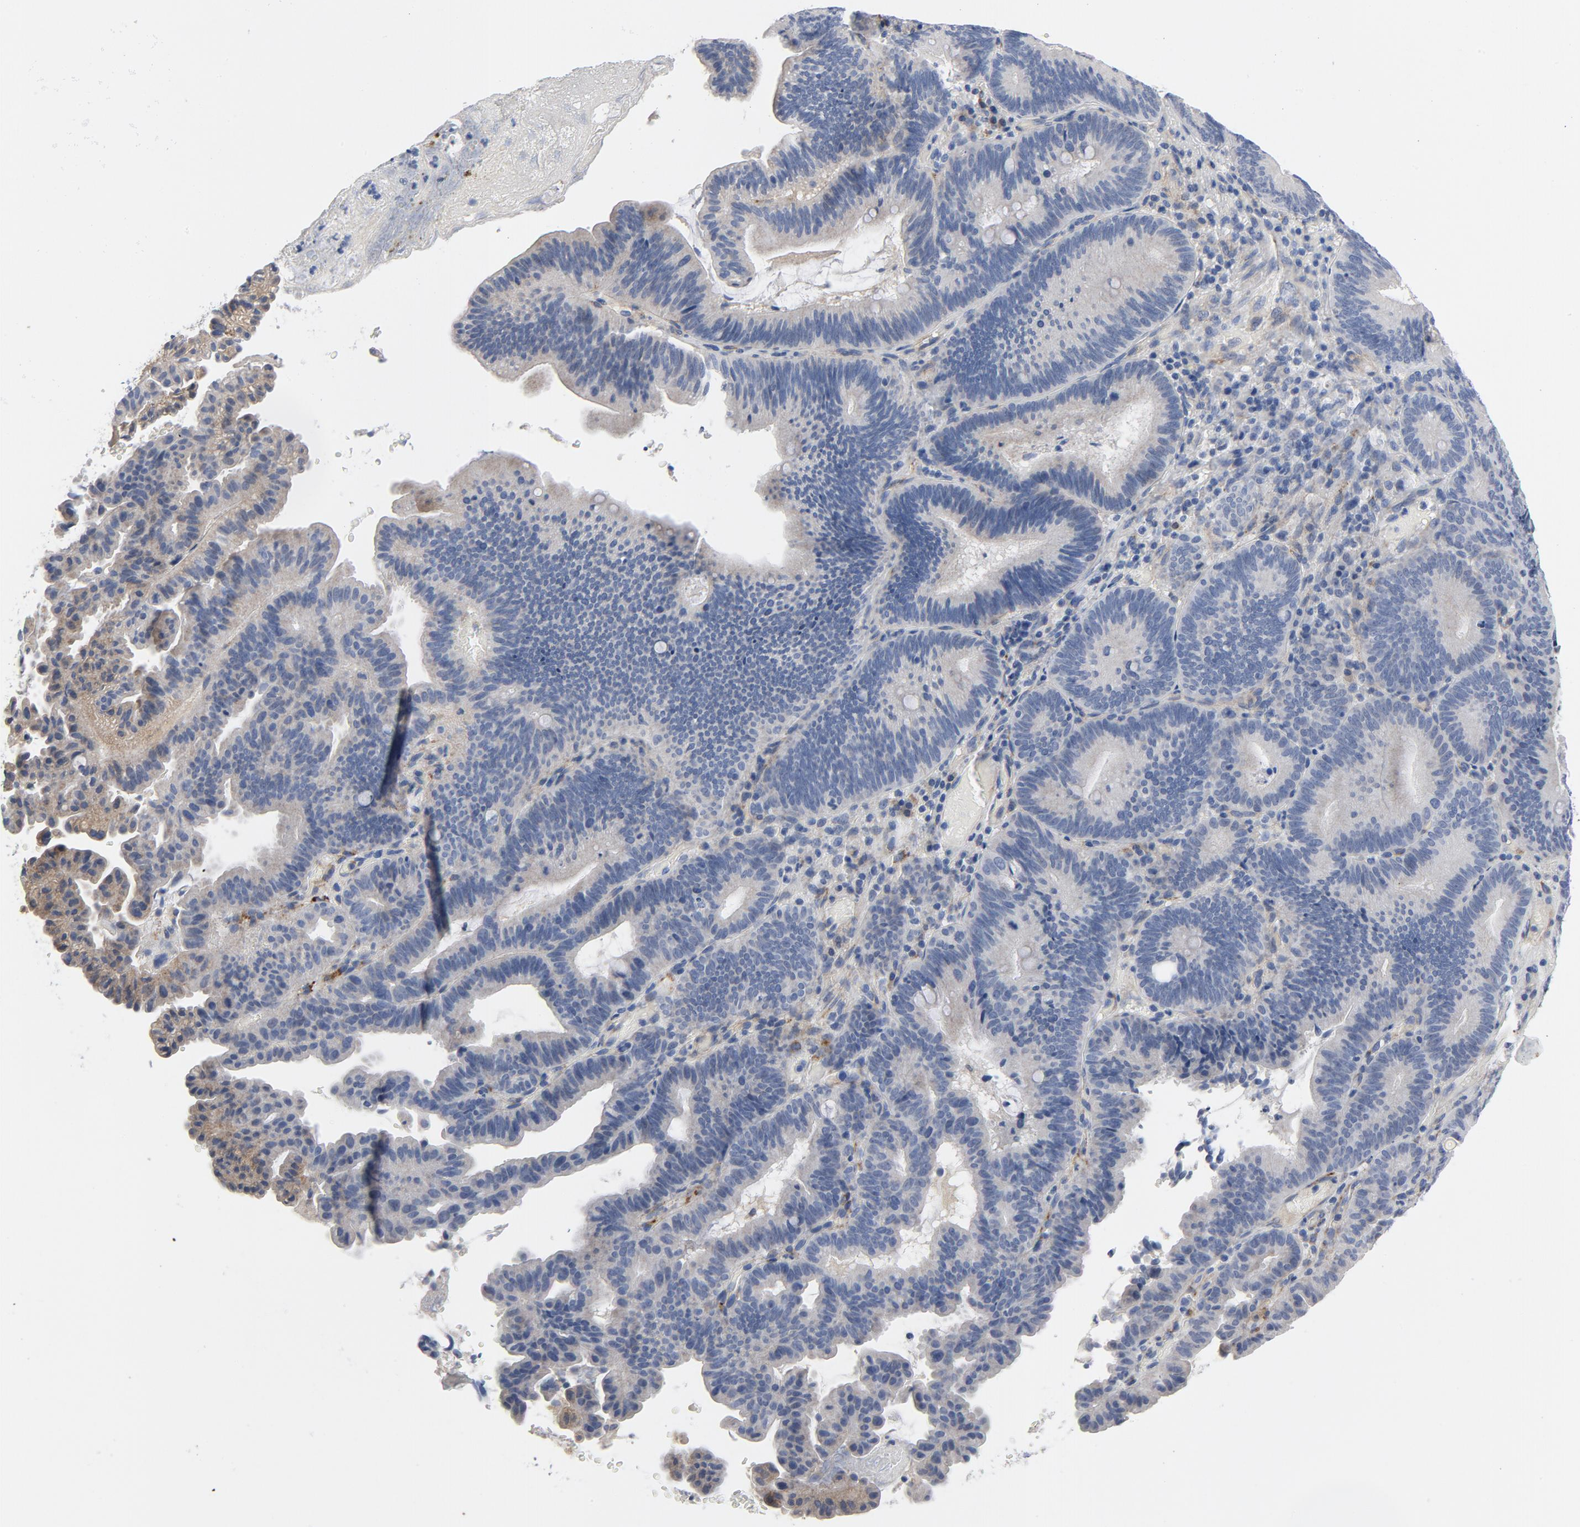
{"staining": {"intensity": "negative", "quantity": "none", "location": "none"}, "tissue": "pancreatic cancer", "cell_type": "Tumor cells", "image_type": "cancer", "snomed": [{"axis": "morphology", "description": "Adenocarcinoma, NOS"}, {"axis": "topography", "description": "Pancreas"}], "caption": "High magnification brightfield microscopy of adenocarcinoma (pancreatic) stained with DAB (brown) and counterstained with hematoxylin (blue): tumor cells show no significant staining.", "gene": "LAMC1", "patient": {"sex": "male", "age": 82}}